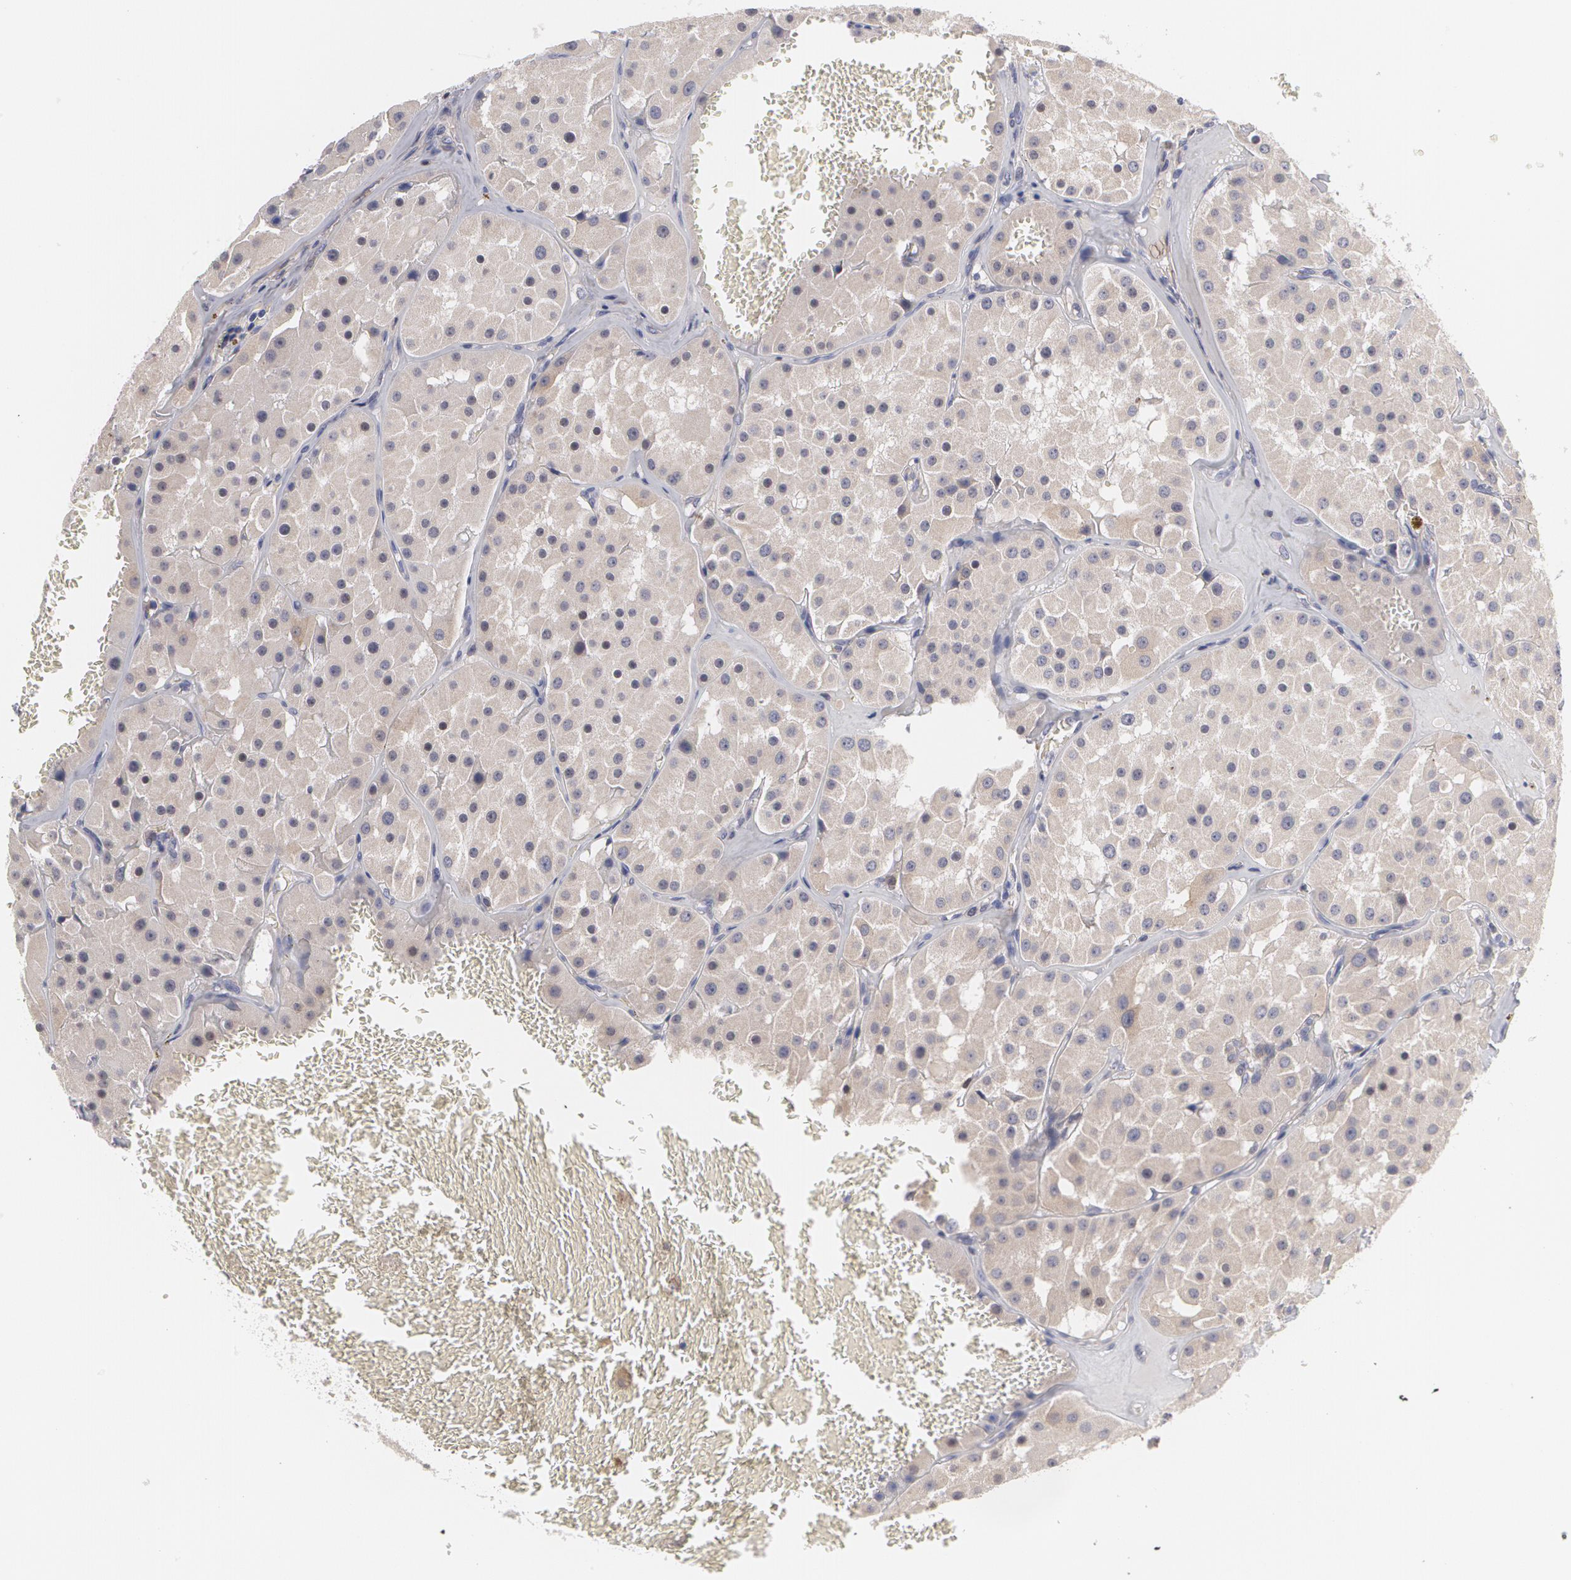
{"staining": {"intensity": "weak", "quantity": ">75%", "location": "cytoplasmic/membranous"}, "tissue": "renal cancer", "cell_type": "Tumor cells", "image_type": "cancer", "snomed": [{"axis": "morphology", "description": "Adenocarcinoma, uncertain malignant potential"}, {"axis": "topography", "description": "Kidney"}], "caption": "Immunohistochemistry staining of adenocarcinoma,  uncertain malignant potential (renal), which demonstrates low levels of weak cytoplasmic/membranous positivity in approximately >75% of tumor cells indicating weak cytoplasmic/membranous protein staining. The staining was performed using DAB (3,3'-diaminobenzidine) (brown) for protein detection and nuclei were counterstained in hematoxylin (blue).", "gene": "MTHFD1", "patient": {"sex": "male", "age": 63}}